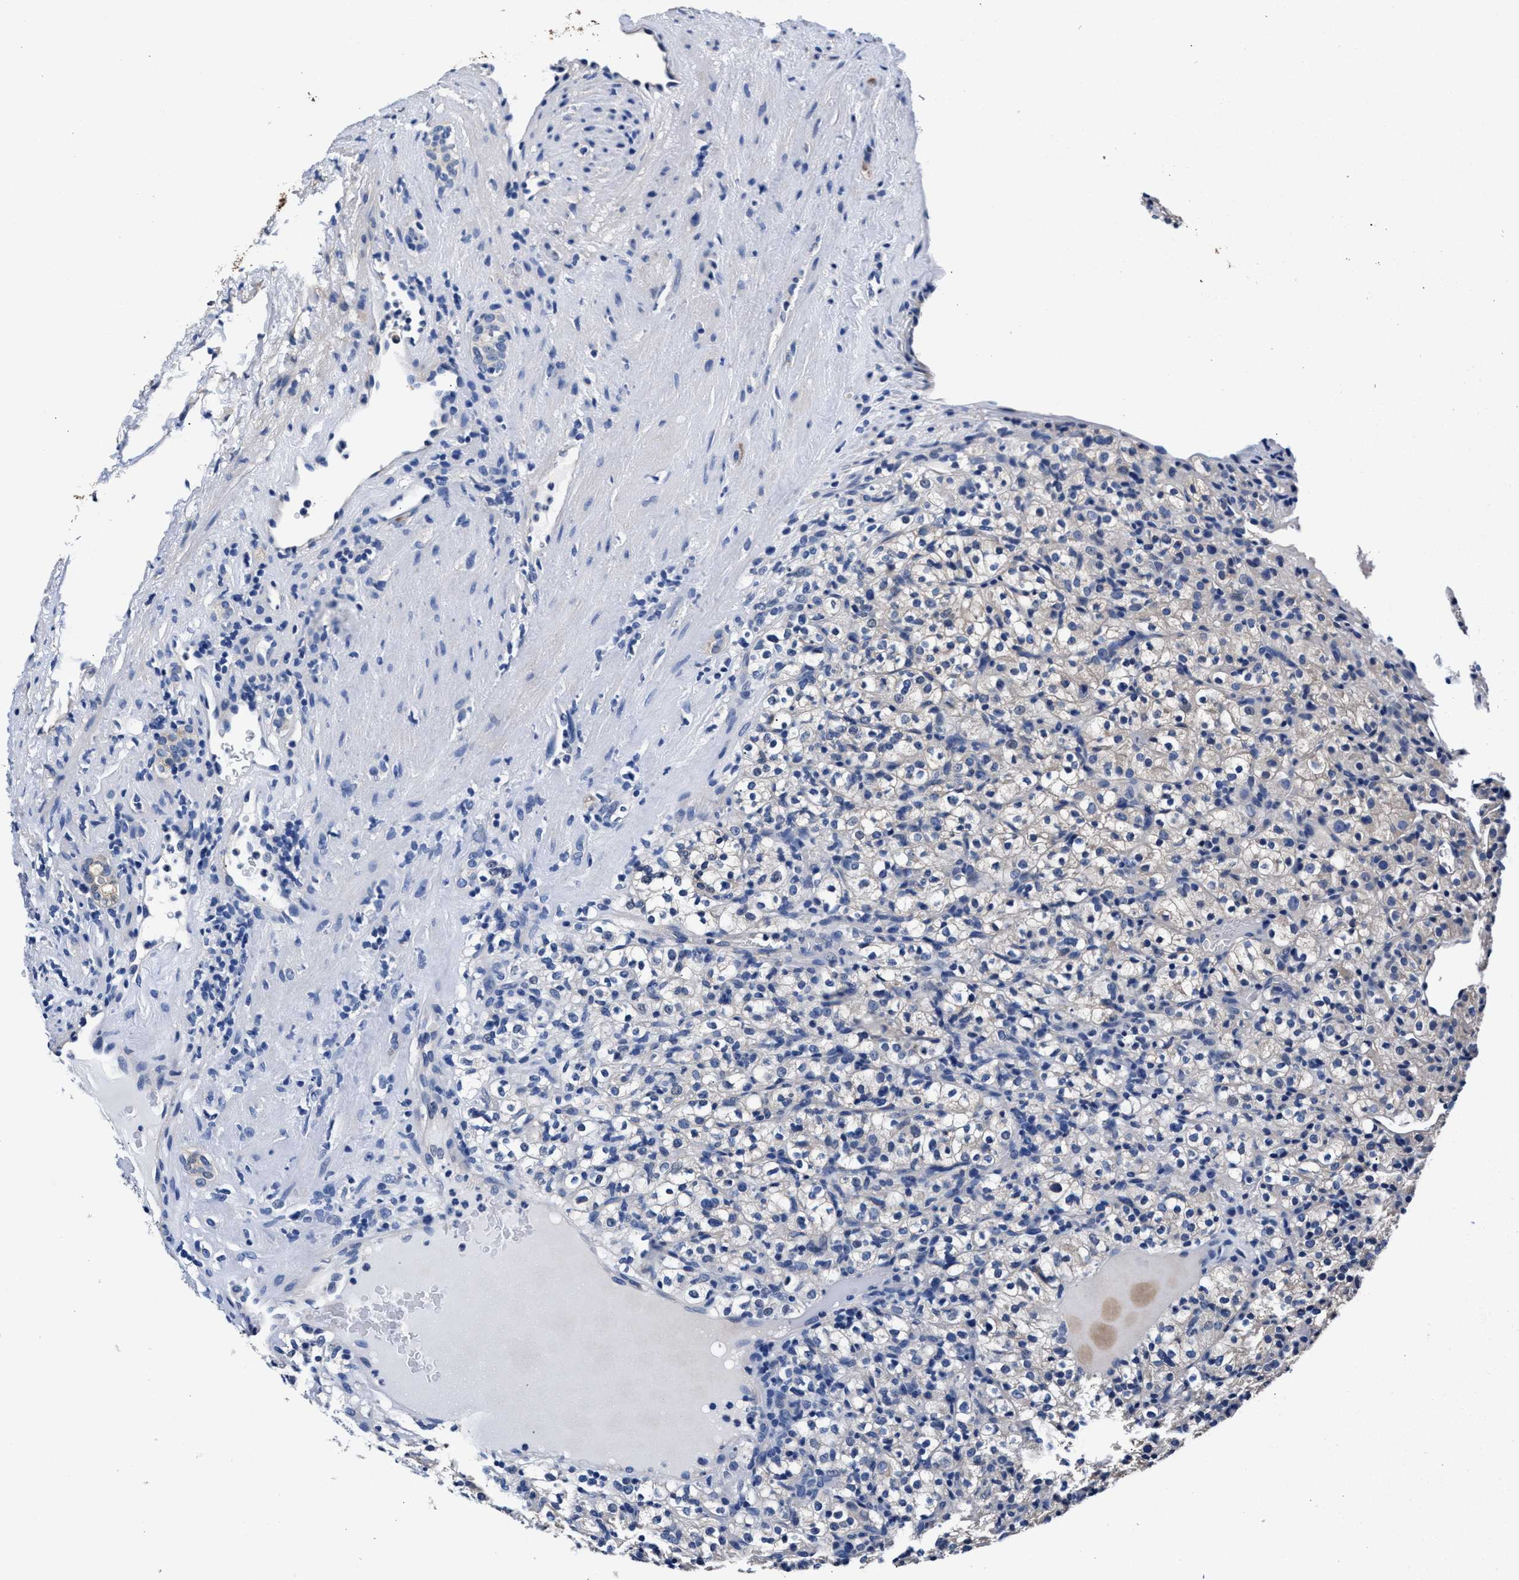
{"staining": {"intensity": "negative", "quantity": "none", "location": "none"}, "tissue": "renal cancer", "cell_type": "Tumor cells", "image_type": "cancer", "snomed": [{"axis": "morphology", "description": "Normal tissue, NOS"}, {"axis": "morphology", "description": "Adenocarcinoma, NOS"}, {"axis": "topography", "description": "Kidney"}], "caption": "This is an immunohistochemistry image of human renal cancer. There is no staining in tumor cells.", "gene": "GSTM1", "patient": {"sex": "female", "age": 72}}